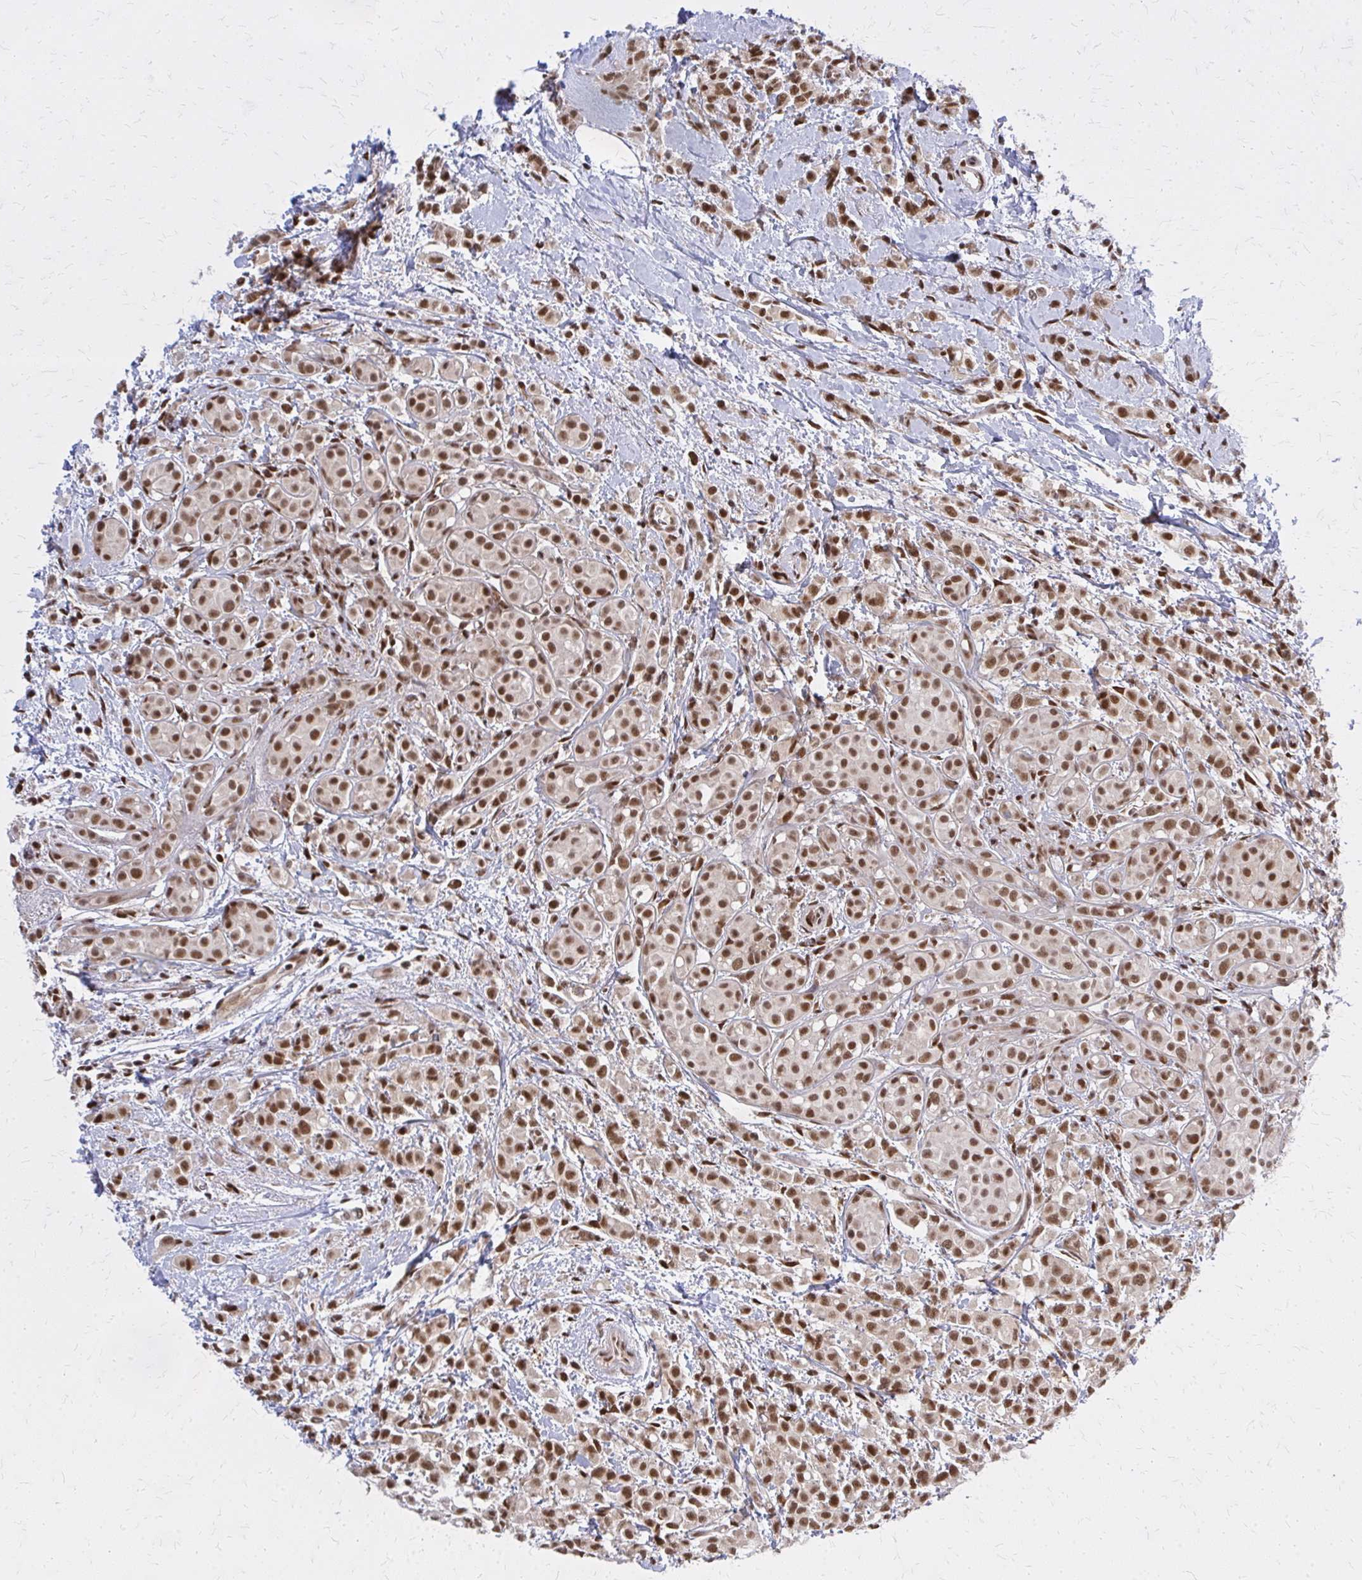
{"staining": {"intensity": "moderate", "quantity": ">75%", "location": "nuclear"}, "tissue": "breast cancer", "cell_type": "Tumor cells", "image_type": "cancer", "snomed": [{"axis": "morphology", "description": "Lobular carcinoma"}, {"axis": "topography", "description": "Breast"}], "caption": "A high-resolution histopathology image shows immunohistochemistry staining of breast cancer (lobular carcinoma), which exhibits moderate nuclear expression in approximately >75% of tumor cells.", "gene": "HDAC3", "patient": {"sex": "female", "age": 68}}